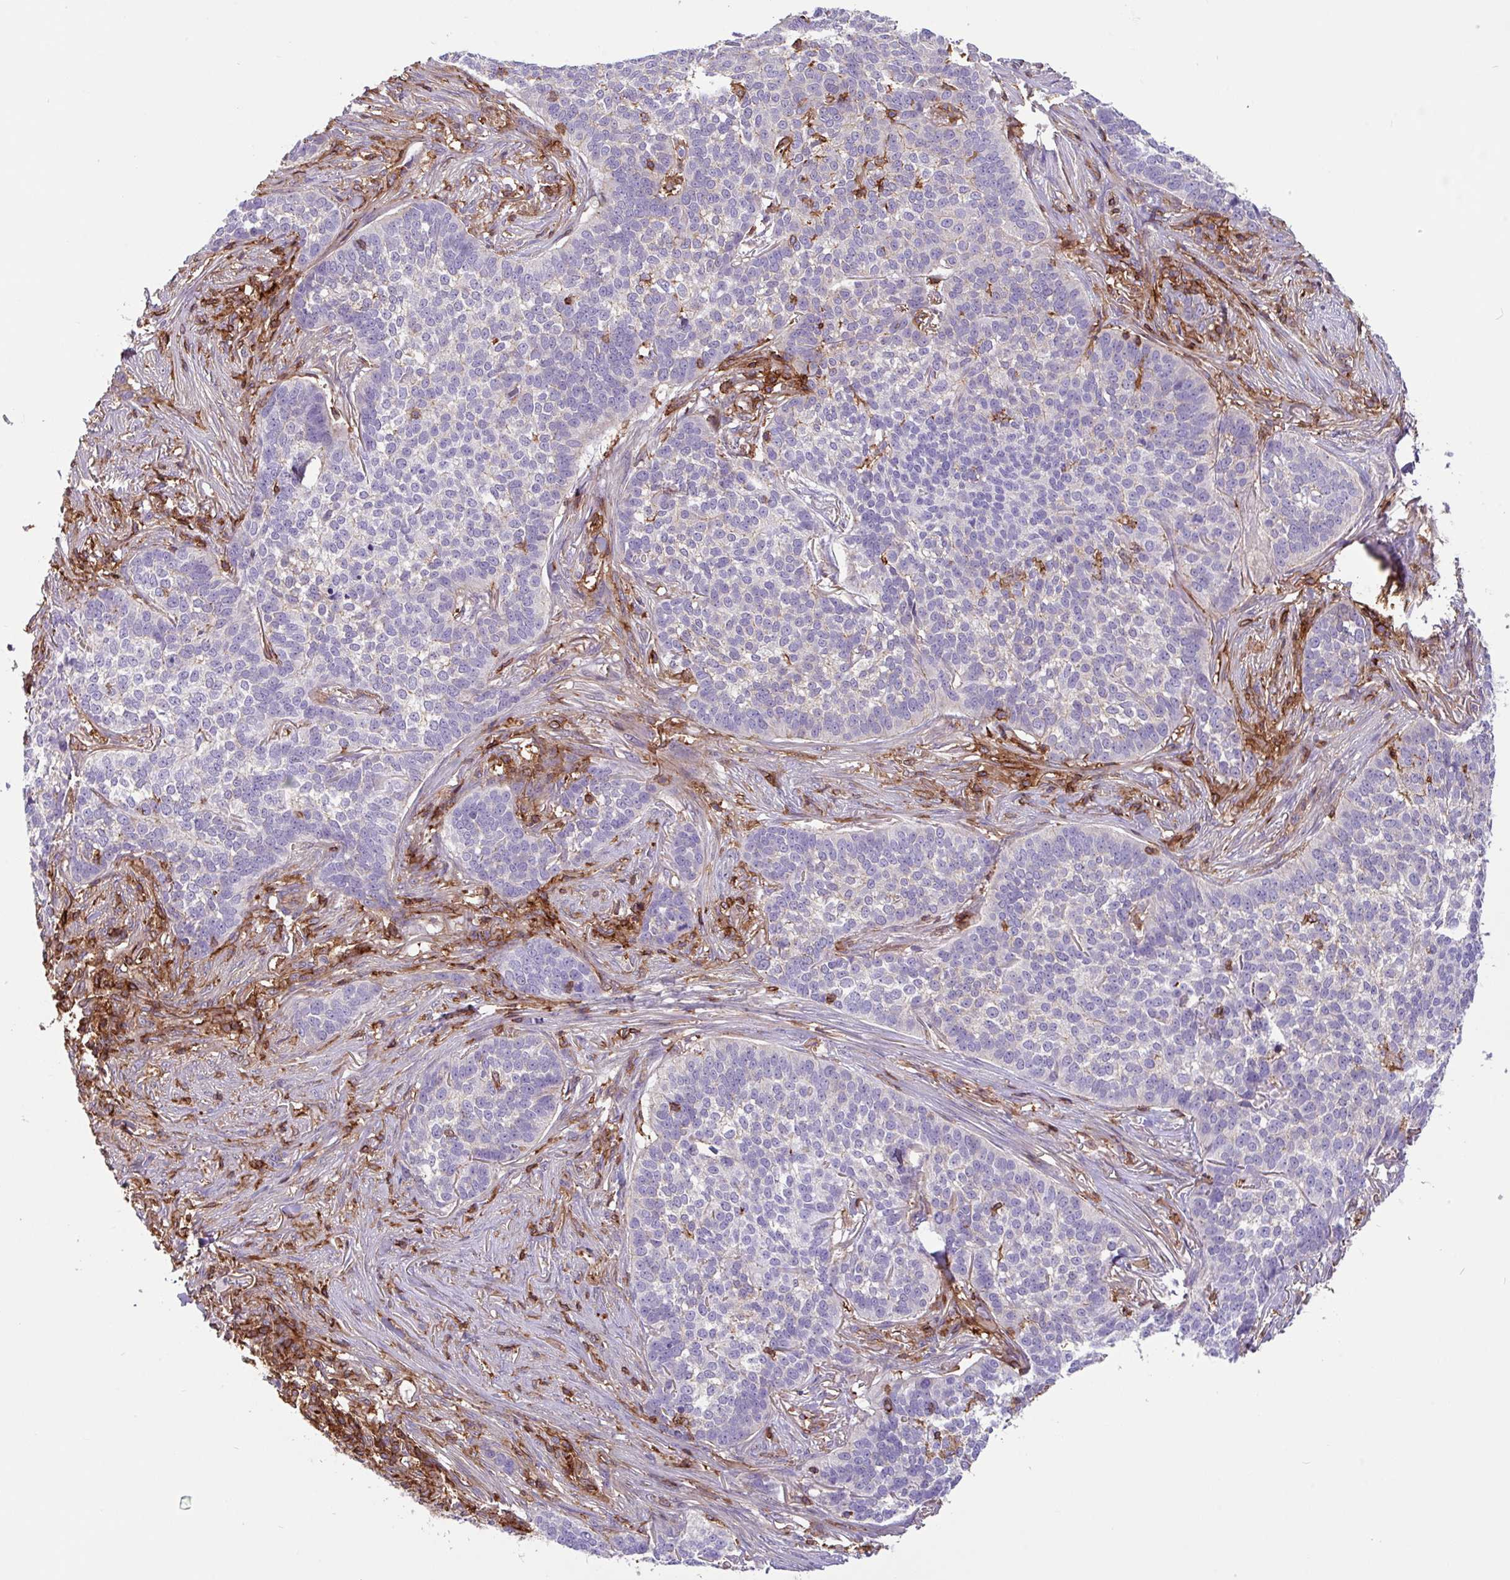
{"staining": {"intensity": "negative", "quantity": "none", "location": "none"}, "tissue": "skin cancer", "cell_type": "Tumor cells", "image_type": "cancer", "snomed": [{"axis": "morphology", "description": "Basal cell carcinoma"}, {"axis": "topography", "description": "Skin"}], "caption": "Immunohistochemistry histopathology image of basal cell carcinoma (skin) stained for a protein (brown), which displays no staining in tumor cells.", "gene": "PPP1R18", "patient": {"sex": "male", "age": 85}}